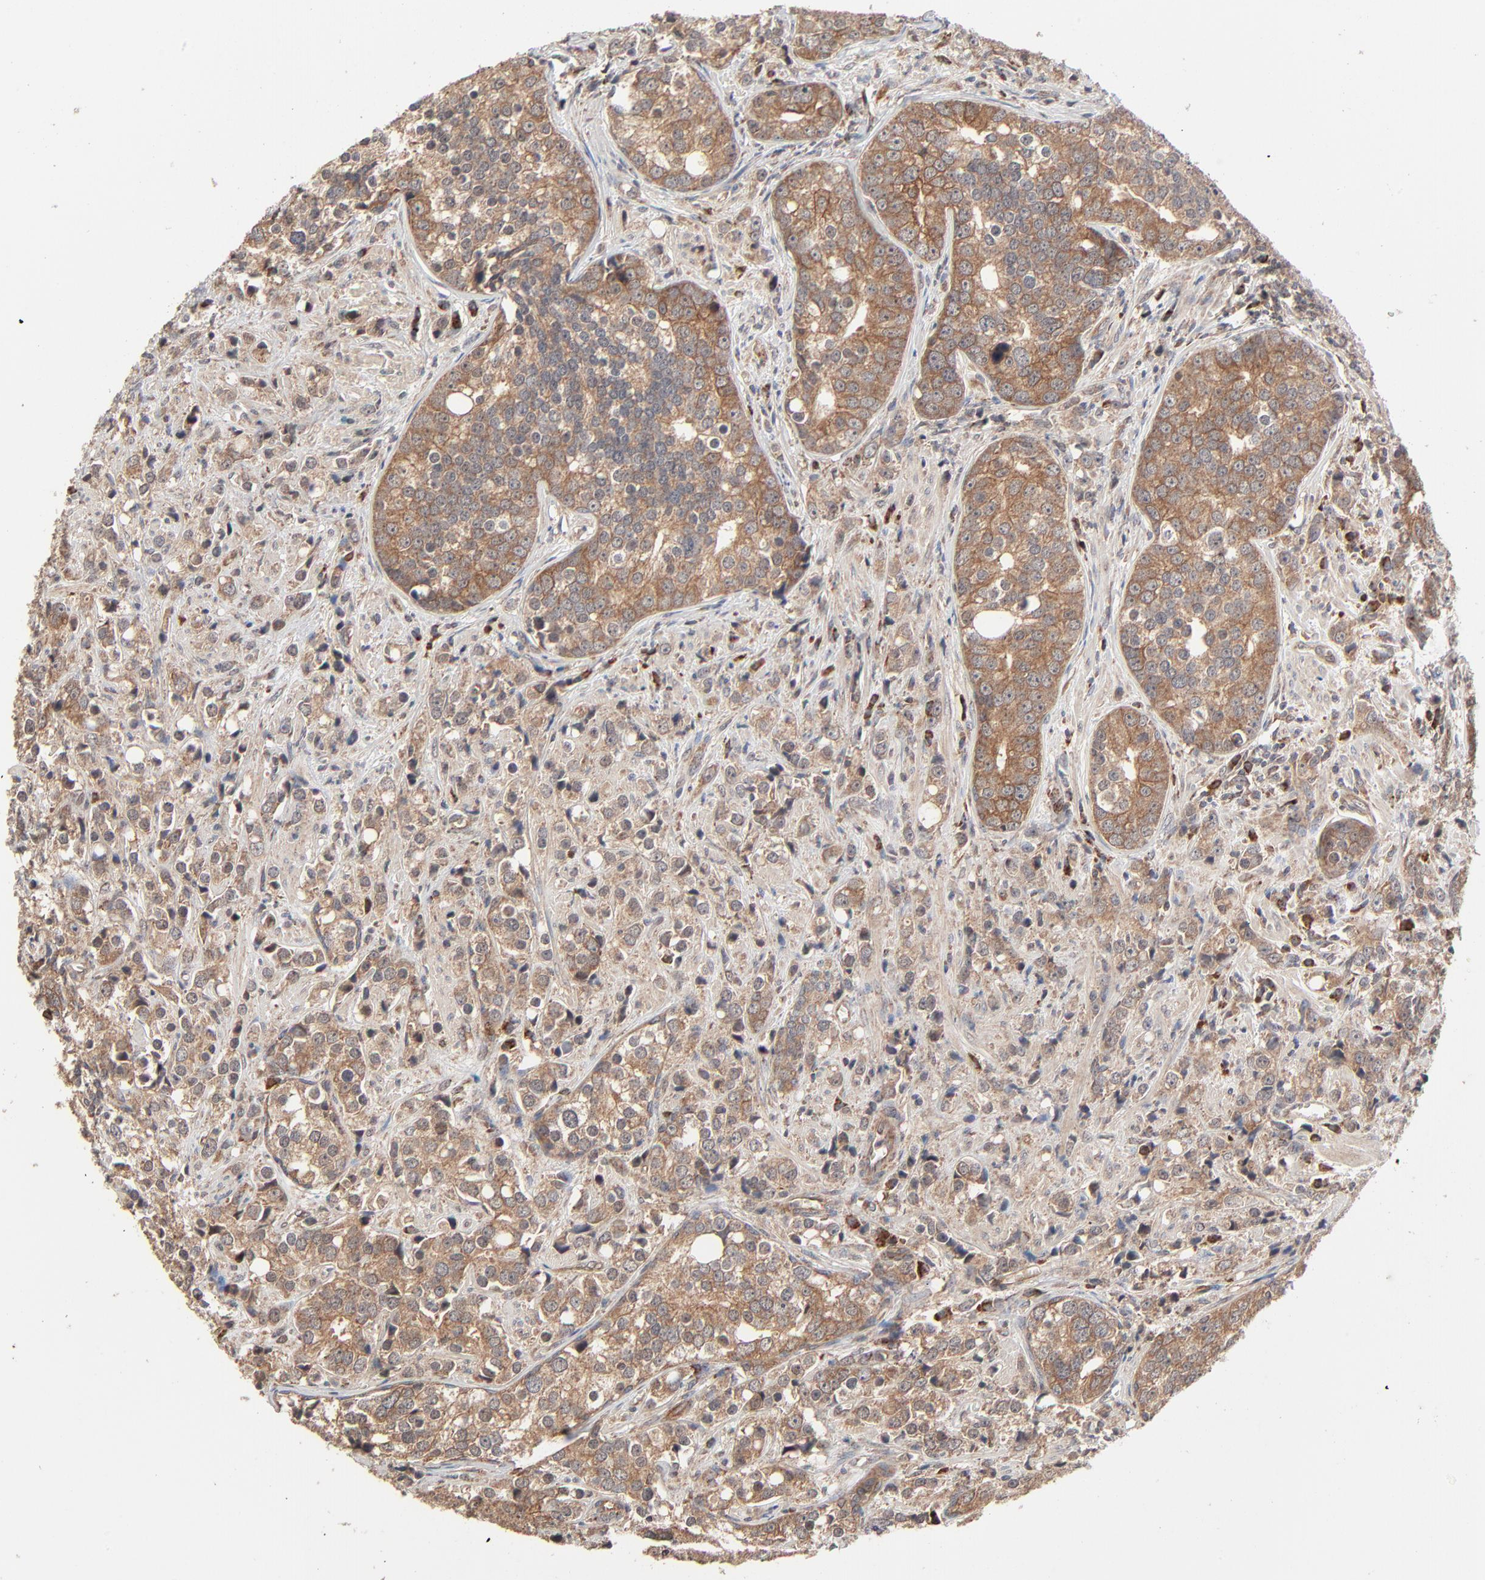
{"staining": {"intensity": "moderate", "quantity": ">75%", "location": "cytoplasmic/membranous"}, "tissue": "prostate cancer", "cell_type": "Tumor cells", "image_type": "cancer", "snomed": [{"axis": "morphology", "description": "Adenocarcinoma, High grade"}, {"axis": "topography", "description": "Prostate"}], "caption": "Moderate cytoplasmic/membranous positivity for a protein is seen in about >75% of tumor cells of high-grade adenocarcinoma (prostate) using immunohistochemistry.", "gene": "ABLIM3", "patient": {"sex": "male", "age": 71}}